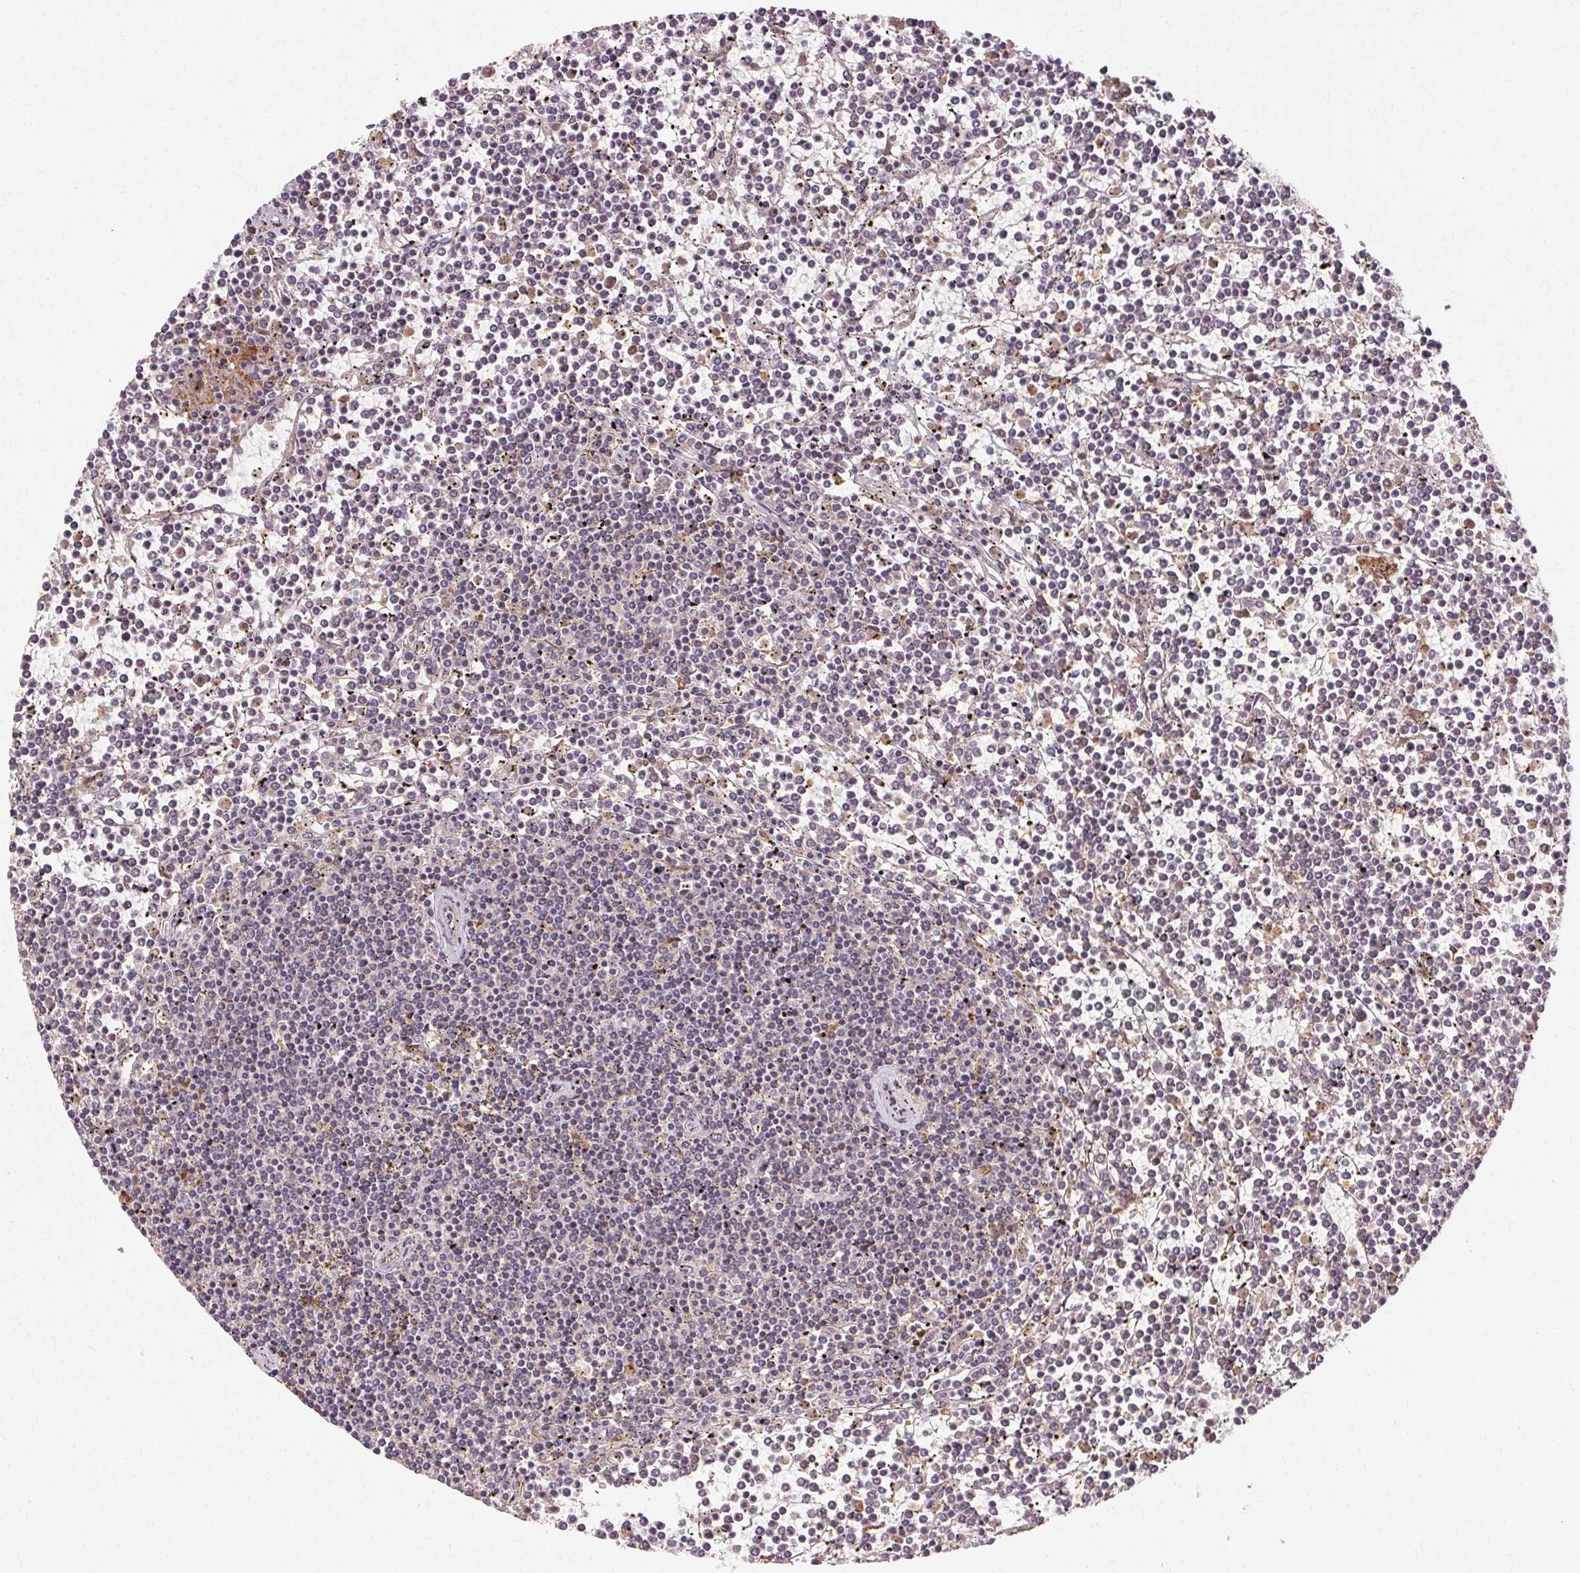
{"staining": {"intensity": "negative", "quantity": "none", "location": "none"}, "tissue": "lymphoma", "cell_type": "Tumor cells", "image_type": "cancer", "snomed": [{"axis": "morphology", "description": "Malignant lymphoma, non-Hodgkin's type, Low grade"}, {"axis": "topography", "description": "Spleen"}], "caption": "High magnification brightfield microscopy of malignant lymphoma, non-Hodgkin's type (low-grade) stained with DAB (brown) and counterstained with hematoxylin (blue): tumor cells show no significant positivity.", "gene": "REP15", "patient": {"sex": "female", "age": 19}}